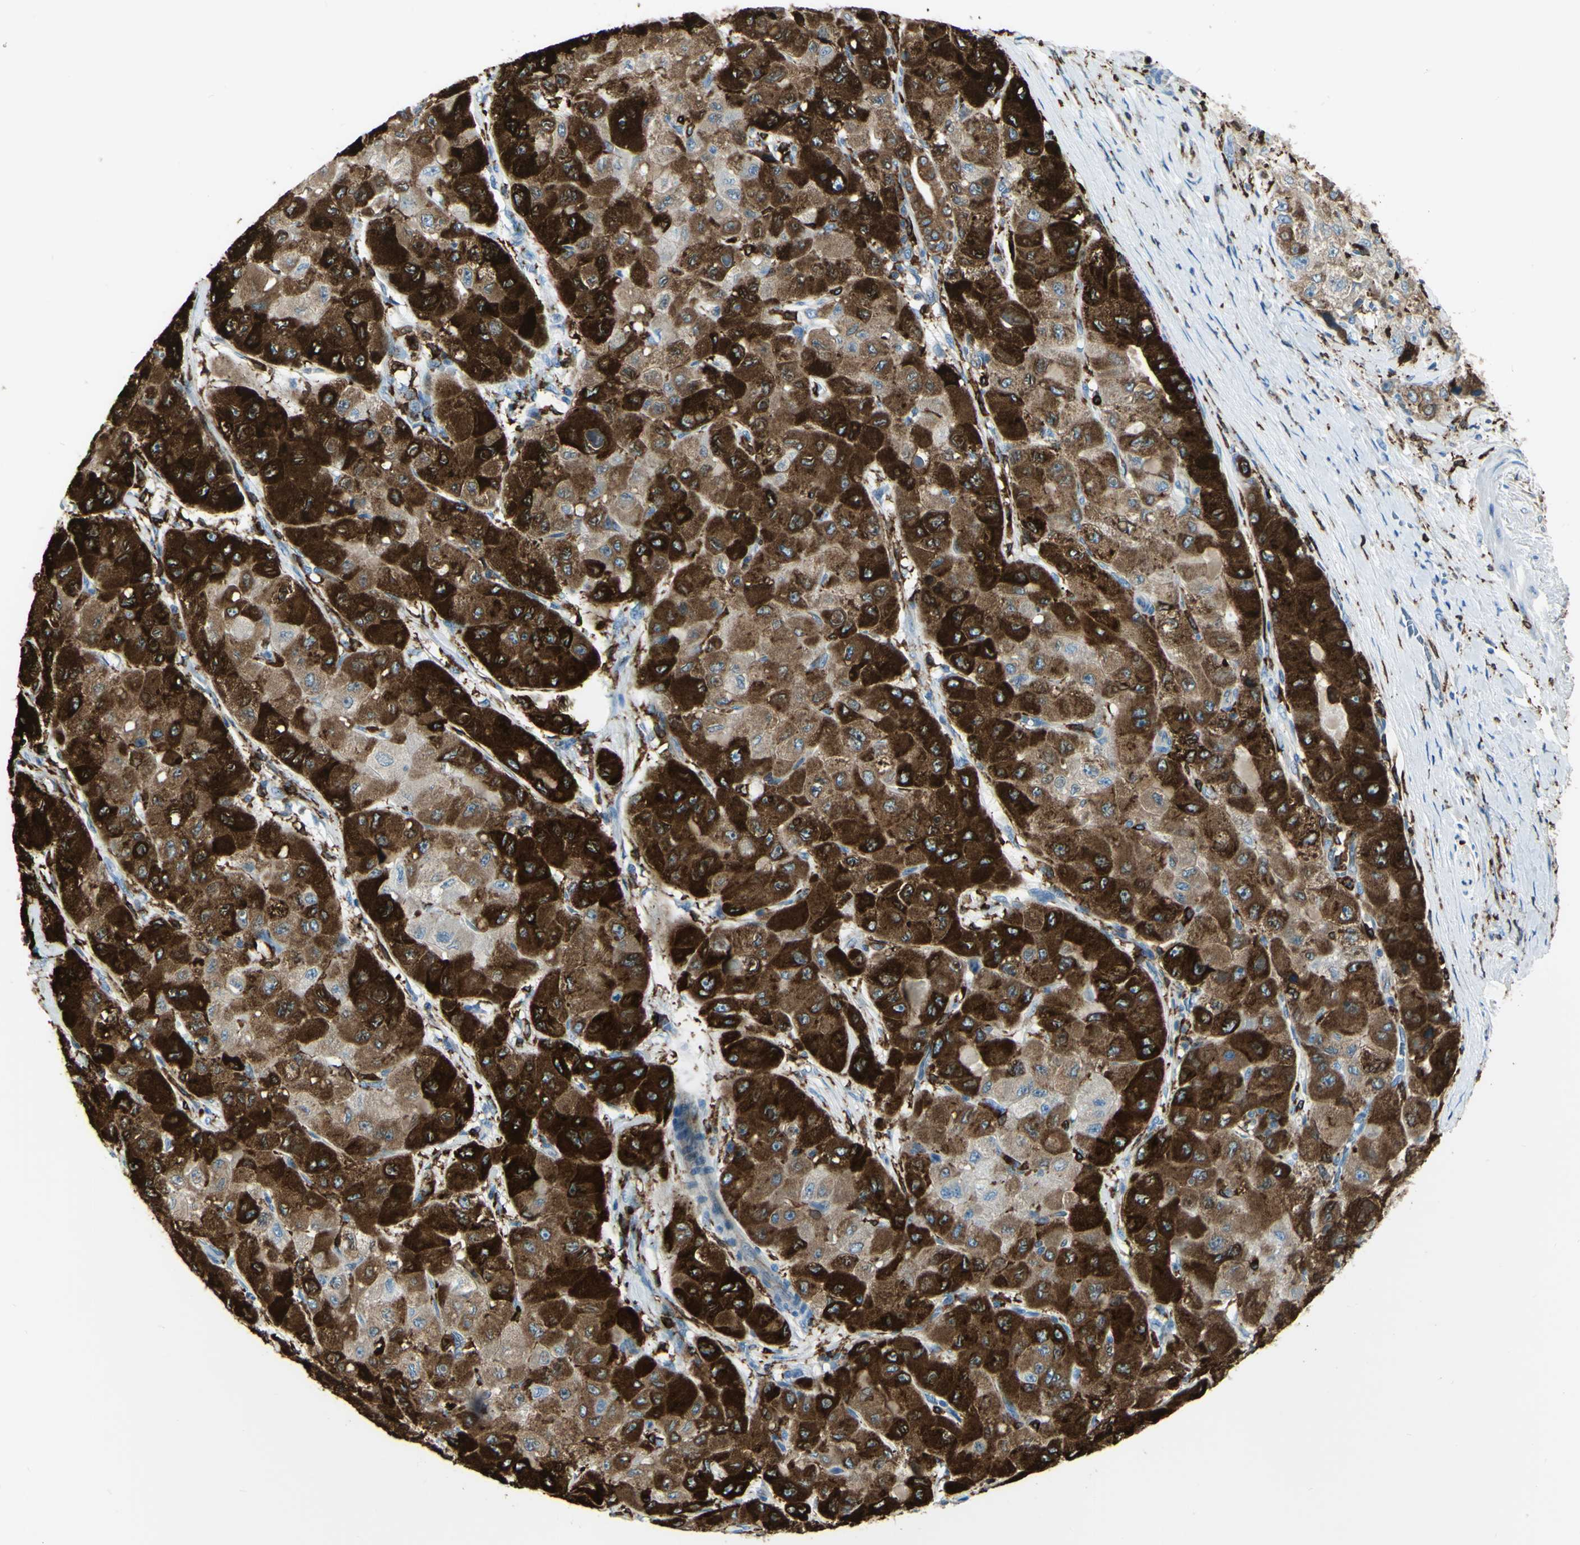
{"staining": {"intensity": "strong", "quantity": ">75%", "location": "cytoplasmic/membranous"}, "tissue": "liver cancer", "cell_type": "Tumor cells", "image_type": "cancer", "snomed": [{"axis": "morphology", "description": "Carcinoma, Hepatocellular, NOS"}, {"axis": "topography", "description": "Liver"}], "caption": "Liver hepatocellular carcinoma stained with immunohistochemistry demonstrates strong cytoplasmic/membranous staining in about >75% of tumor cells.", "gene": "CD74", "patient": {"sex": "male", "age": 80}}